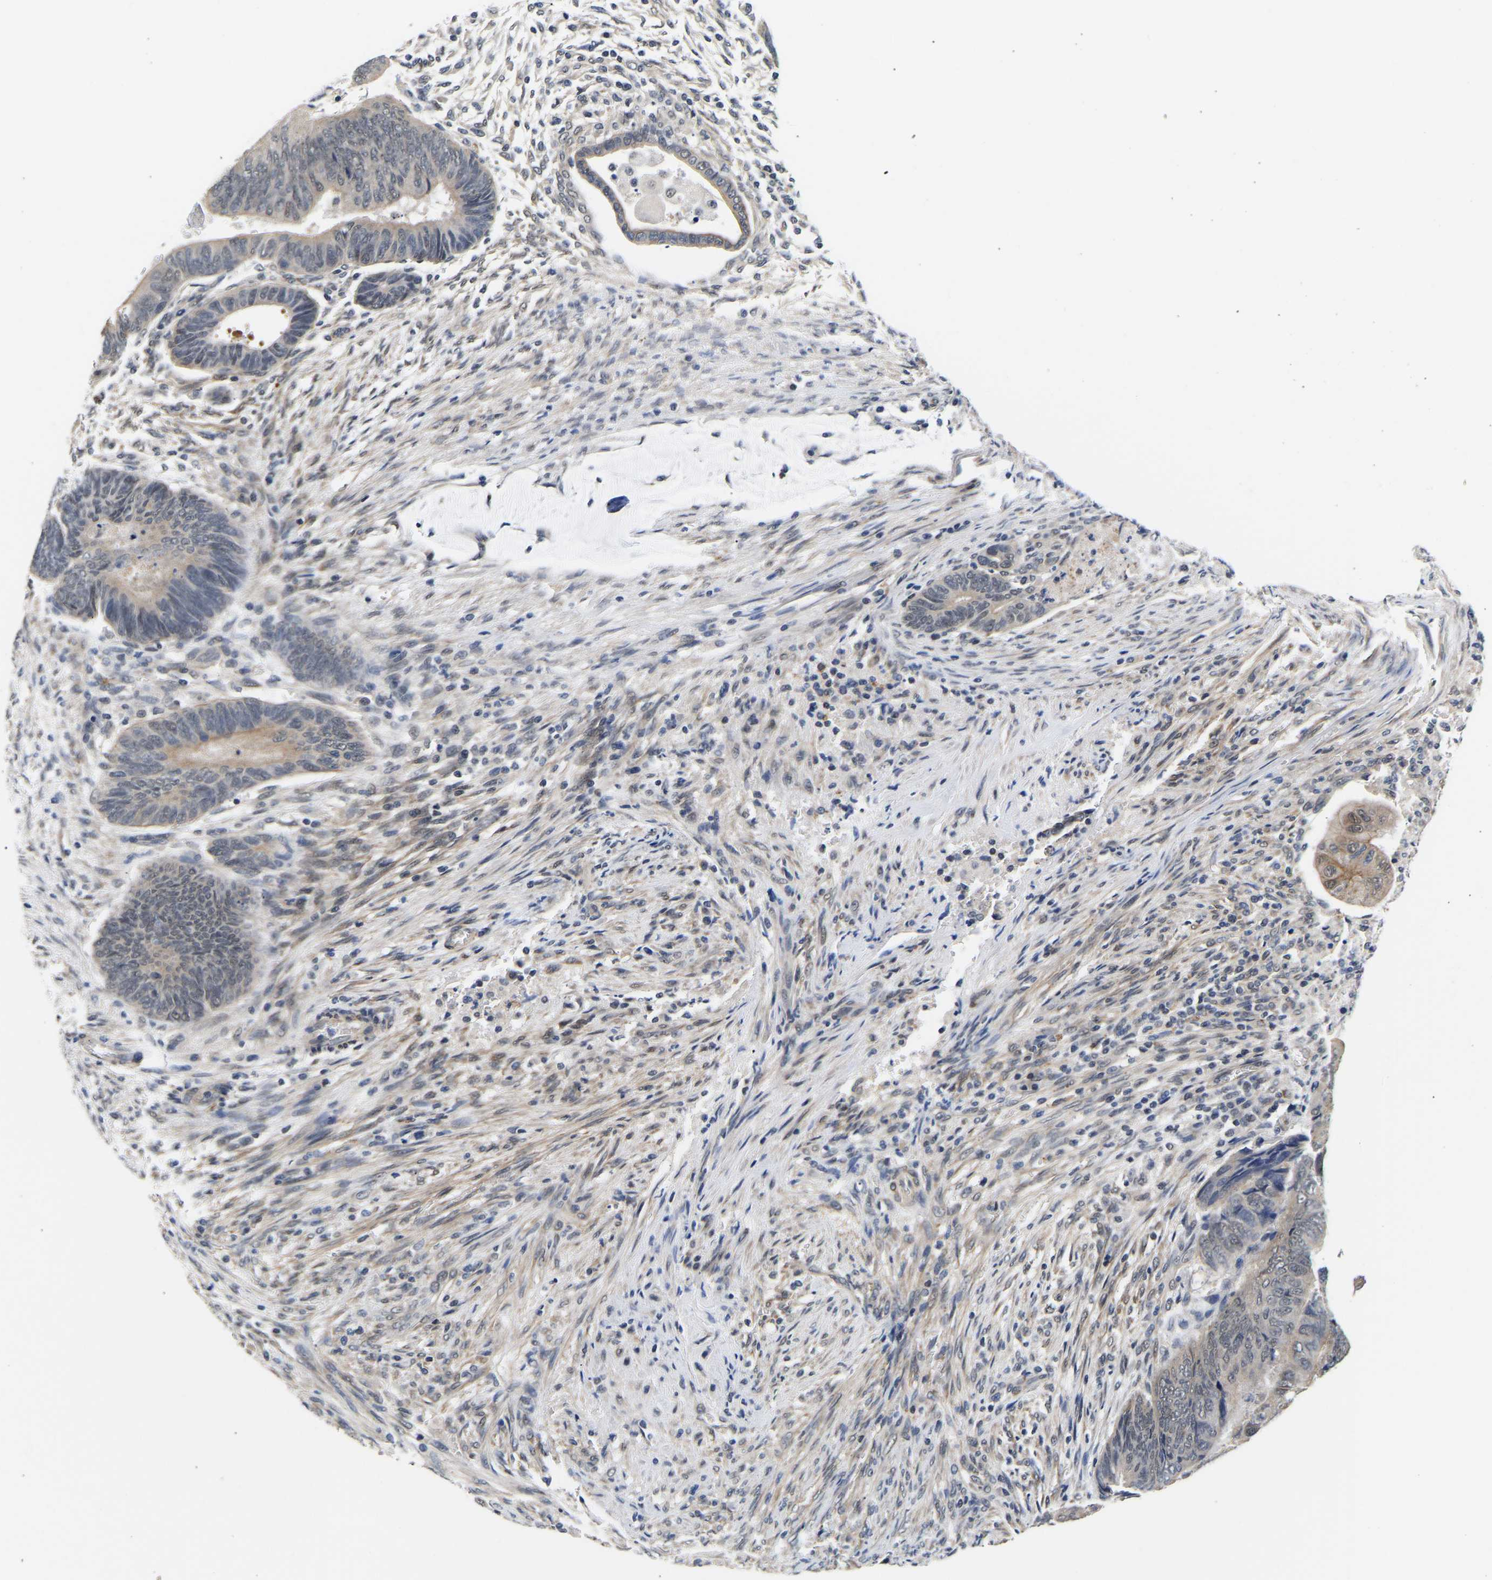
{"staining": {"intensity": "weak", "quantity": "<25%", "location": "cytoplasmic/membranous"}, "tissue": "colorectal cancer", "cell_type": "Tumor cells", "image_type": "cancer", "snomed": [{"axis": "morphology", "description": "Normal tissue, NOS"}, {"axis": "morphology", "description": "Adenocarcinoma, NOS"}, {"axis": "topography", "description": "Rectum"}, {"axis": "topography", "description": "Peripheral nerve tissue"}], "caption": "IHC of colorectal cancer reveals no positivity in tumor cells.", "gene": "METTL16", "patient": {"sex": "male", "age": 92}}